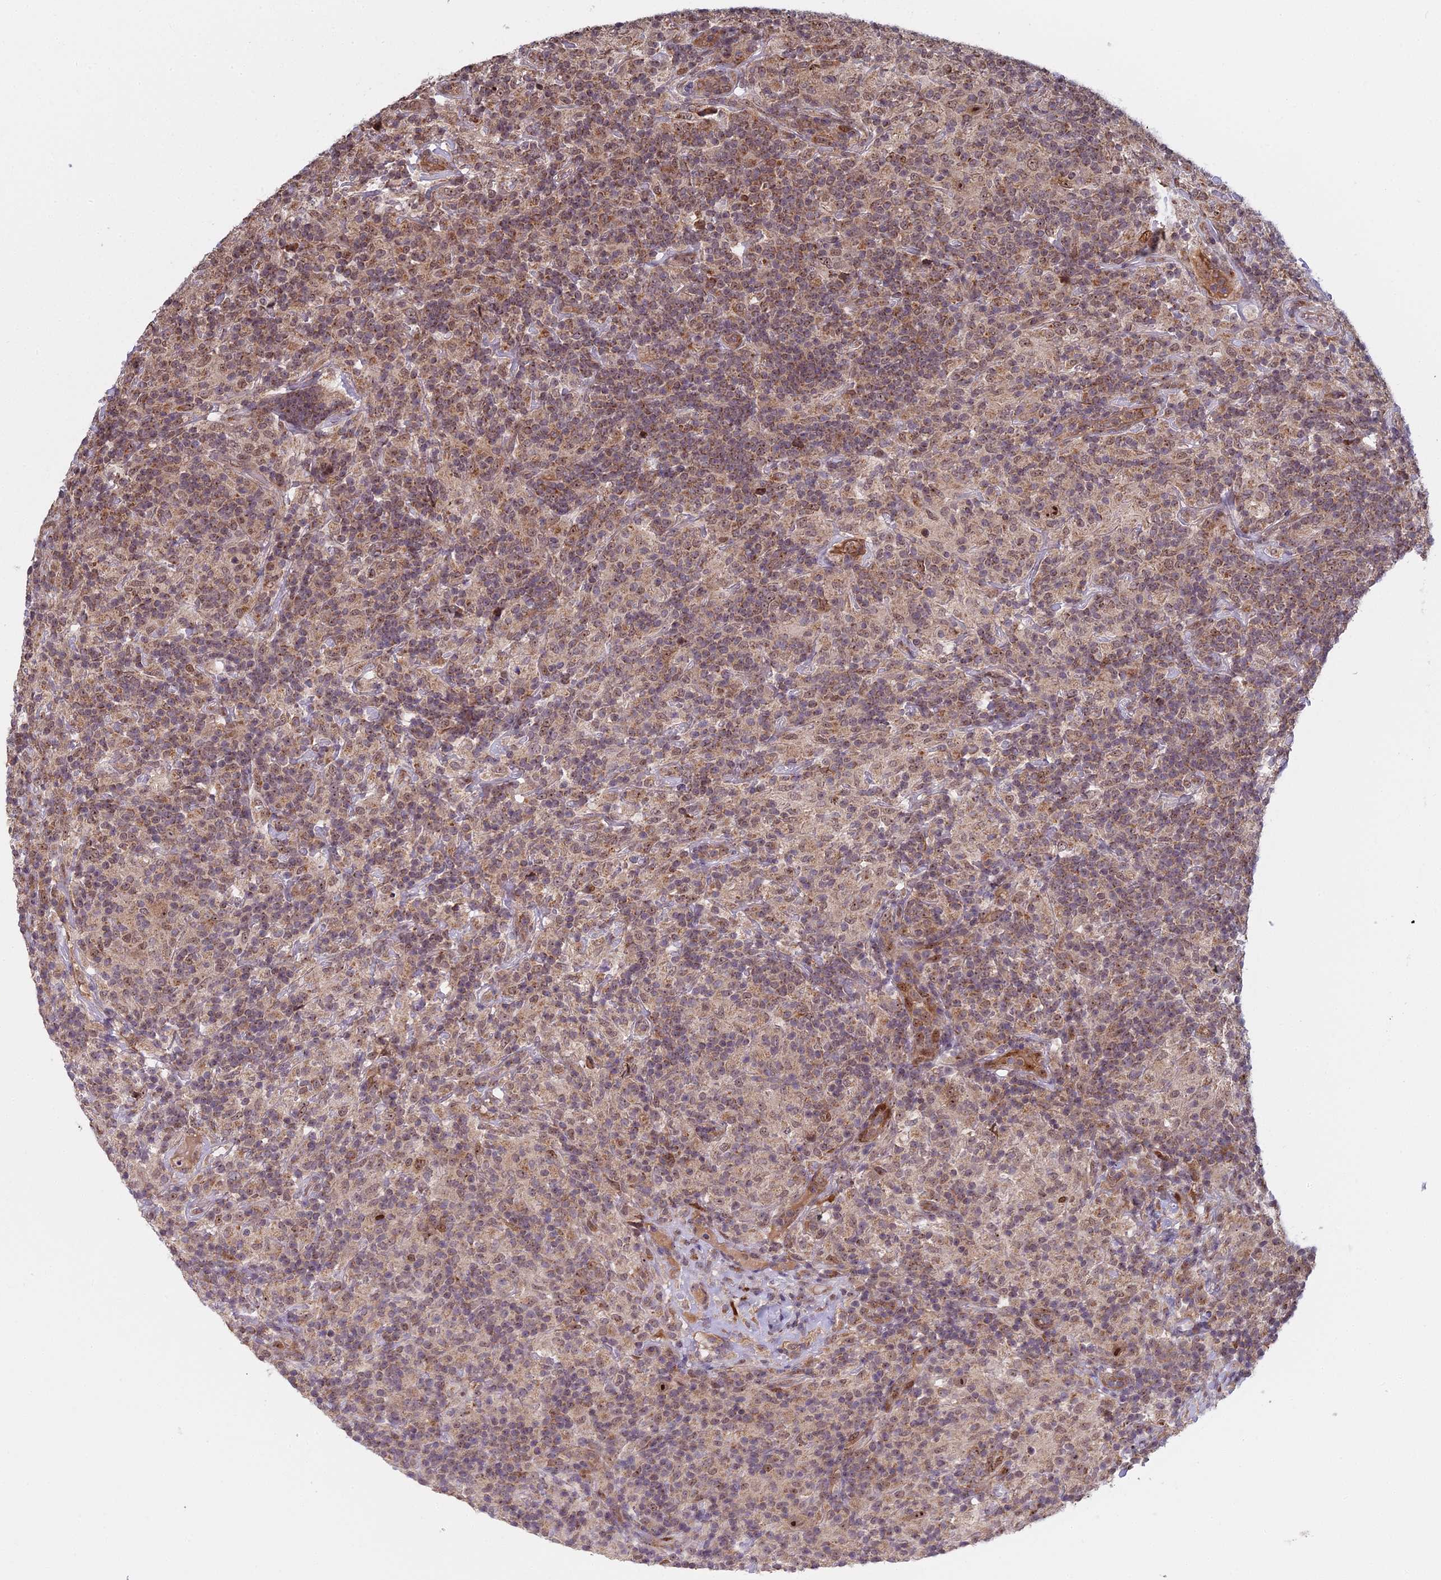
{"staining": {"intensity": "moderate", "quantity": ">75%", "location": "nuclear"}, "tissue": "lymphoma", "cell_type": "Tumor cells", "image_type": "cancer", "snomed": [{"axis": "morphology", "description": "Hodgkin's disease, NOS"}, {"axis": "topography", "description": "Lymph node"}], "caption": "The histopathology image displays staining of lymphoma, revealing moderate nuclear protein expression (brown color) within tumor cells.", "gene": "MEOX1", "patient": {"sex": "male", "age": 70}}